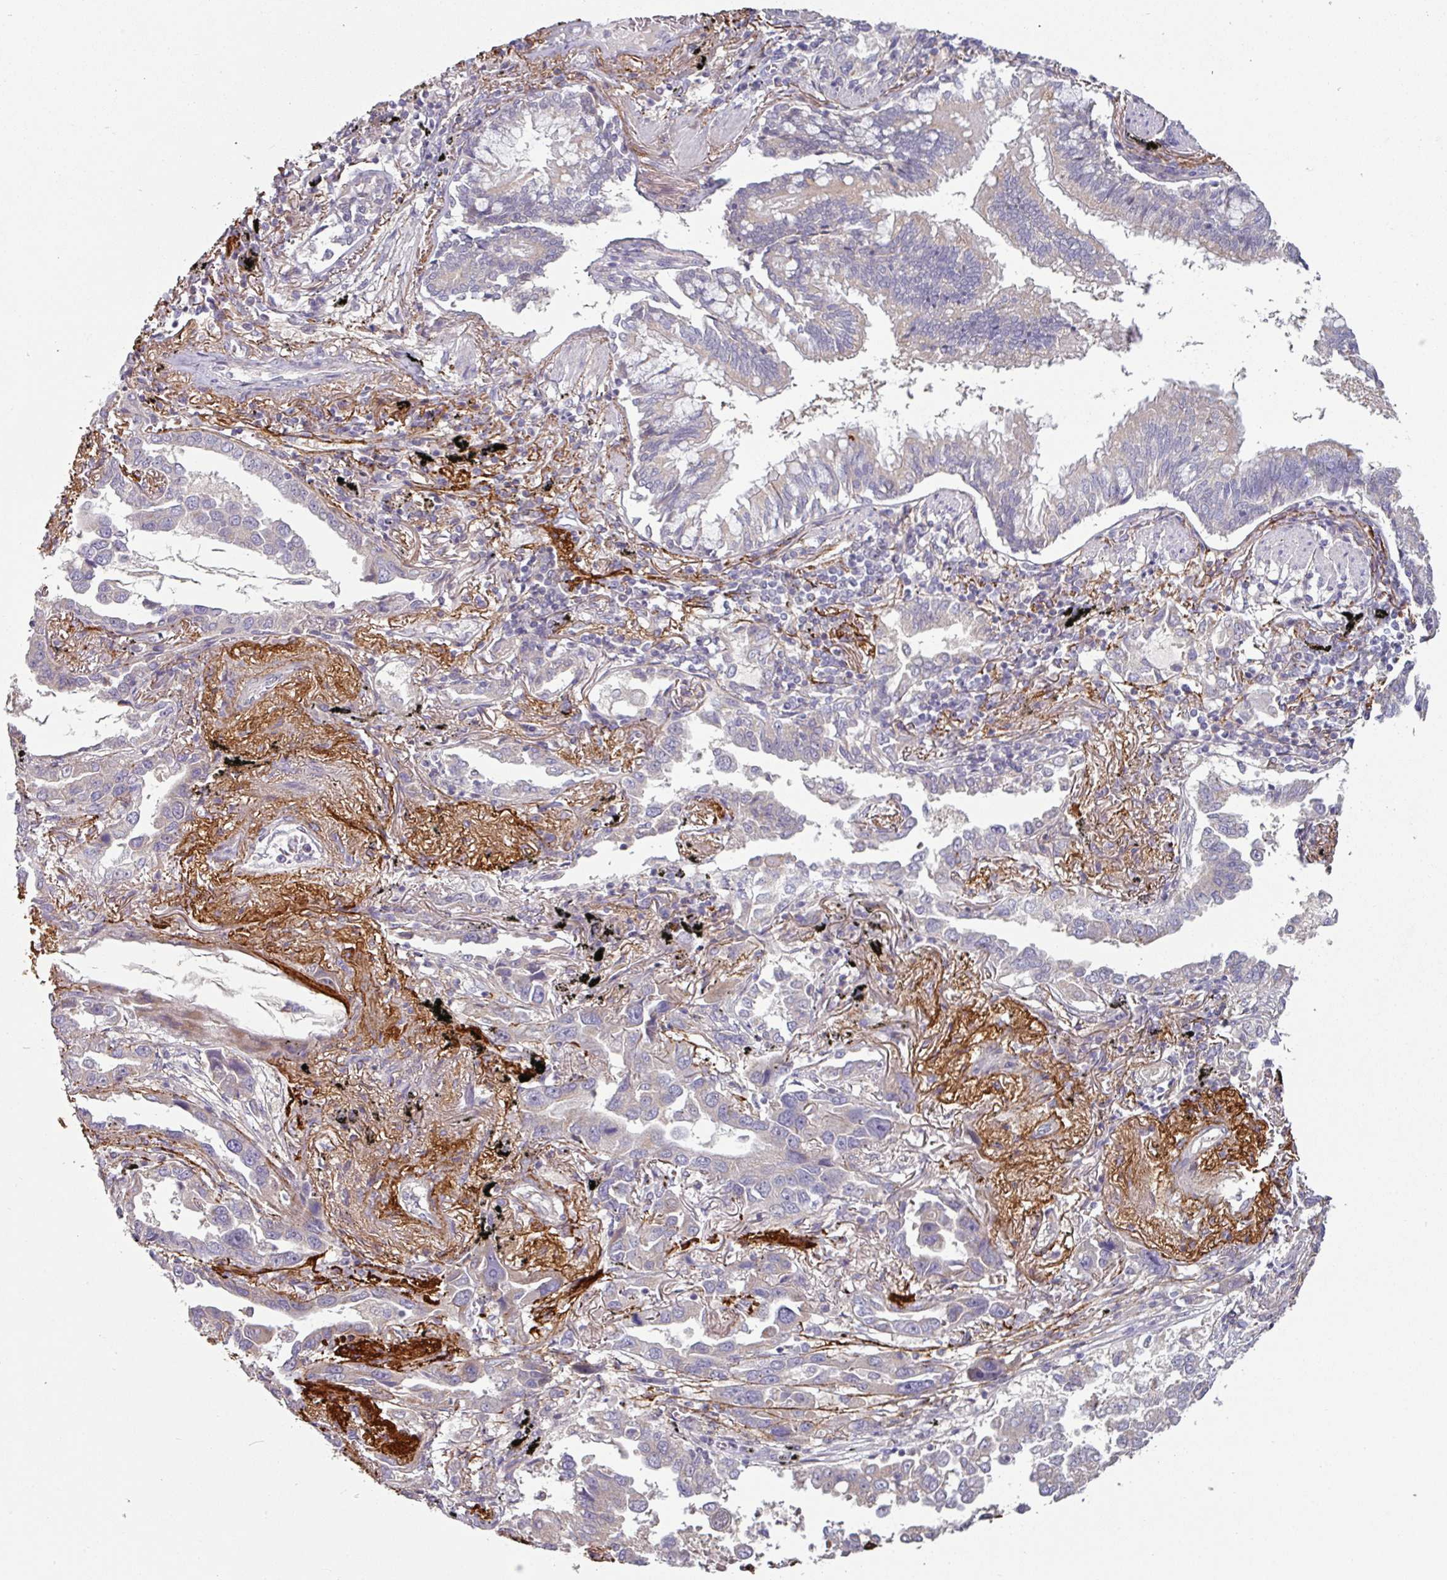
{"staining": {"intensity": "weak", "quantity": "<25%", "location": "cytoplasmic/membranous"}, "tissue": "lung cancer", "cell_type": "Tumor cells", "image_type": "cancer", "snomed": [{"axis": "morphology", "description": "Adenocarcinoma, NOS"}, {"axis": "topography", "description": "Lung"}], "caption": "The immunohistochemistry (IHC) histopathology image has no significant expression in tumor cells of lung cancer (adenocarcinoma) tissue.", "gene": "MTMR14", "patient": {"sex": "male", "age": 67}}